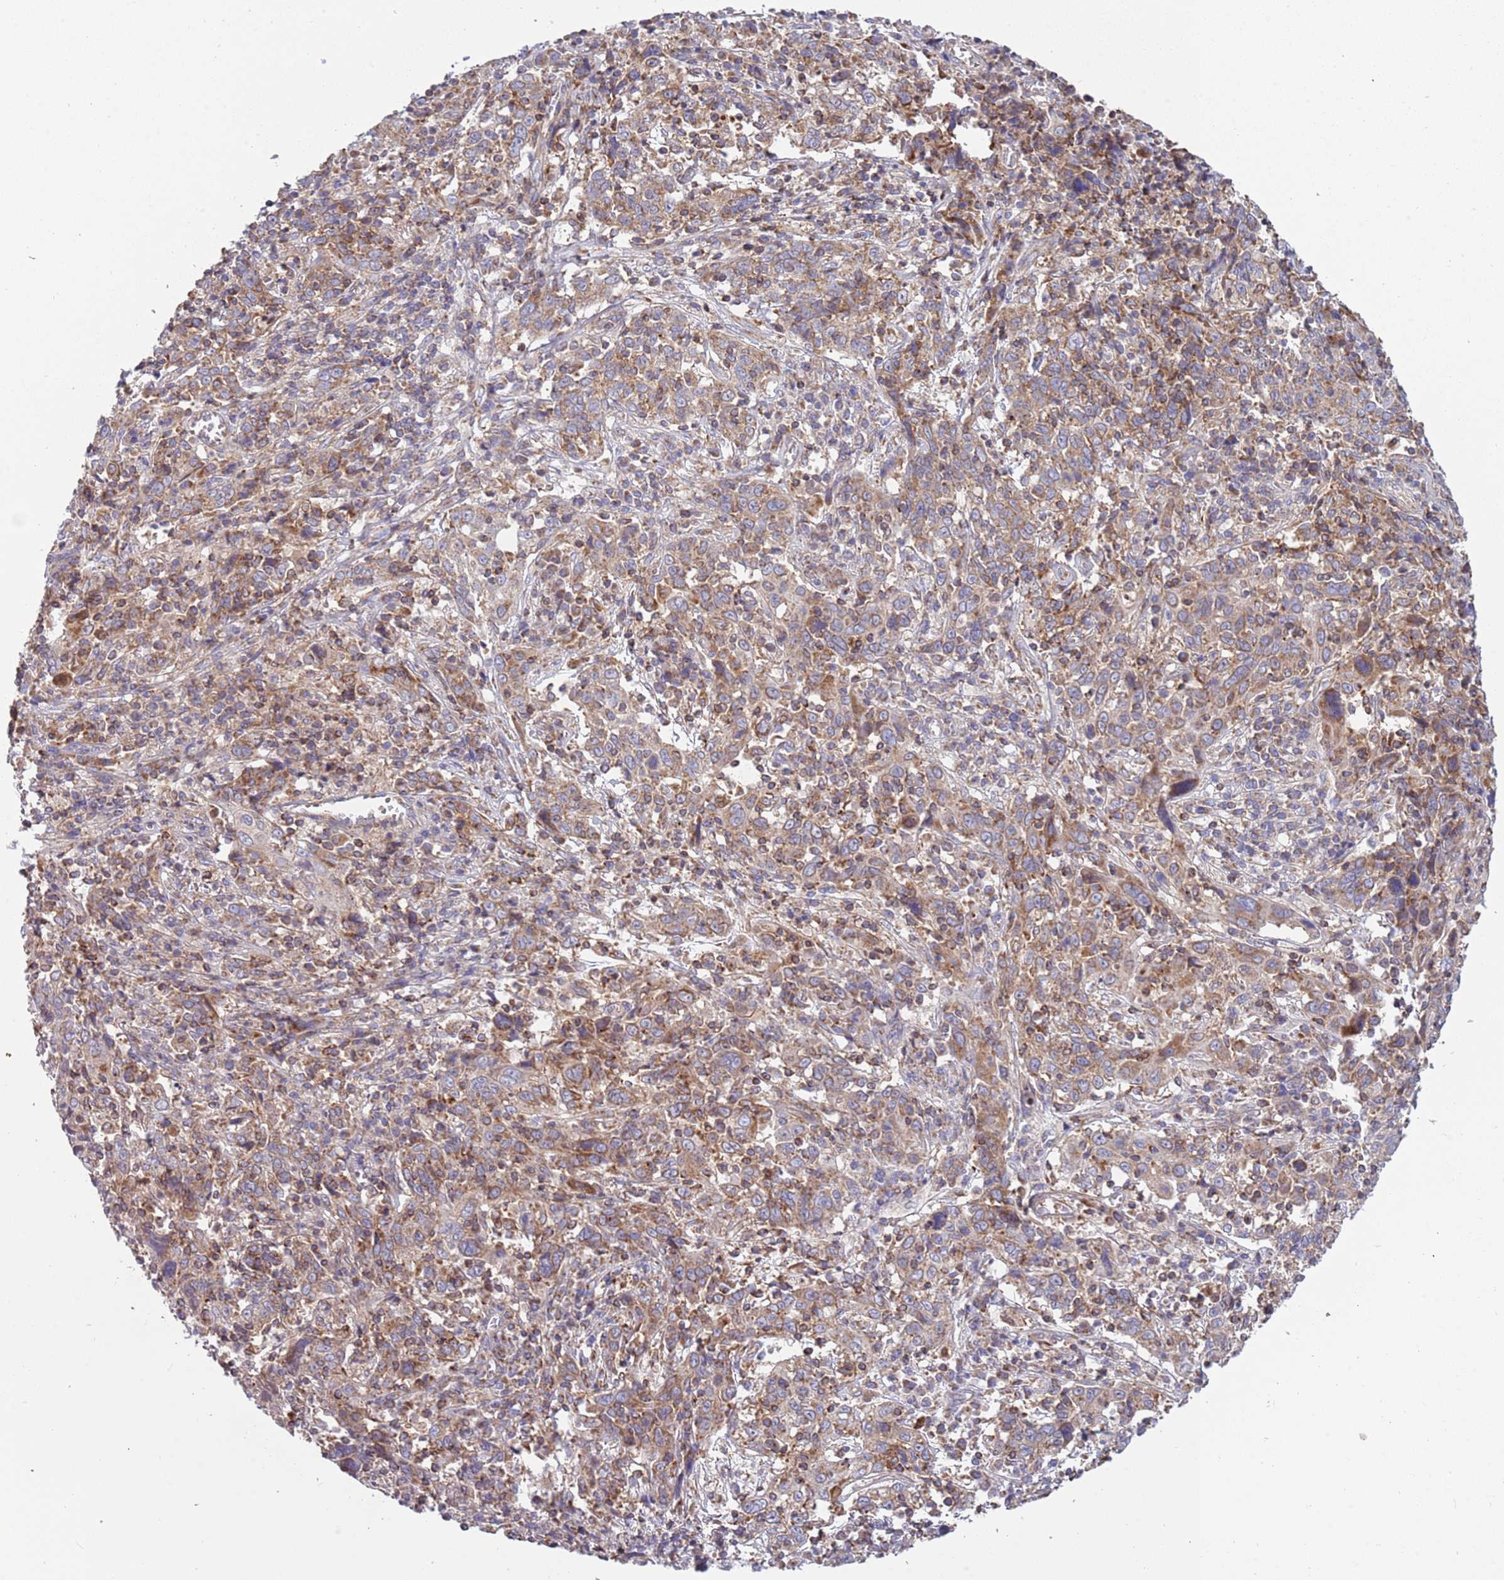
{"staining": {"intensity": "moderate", "quantity": "<25%", "location": "cytoplasmic/membranous"}, "tissue": "cervical cancer", "cell_type": "Tumor cells", "image_type": "cancer", "snomed": [{"axis": "morphology", "description": "Squamous cell carcinoma, NOS"}, {"axis": "topography", "description": "Cervix"}], "caption": "Protein expression analysis of cervical cancer shows moderate cytoplasmic/membranous expression in about <25% of tumor cells. (Brightfield microscopy of DAB IHC at high magnification).", "gene": "IRS4", "patient": {"sex": "female", "age": 46}}